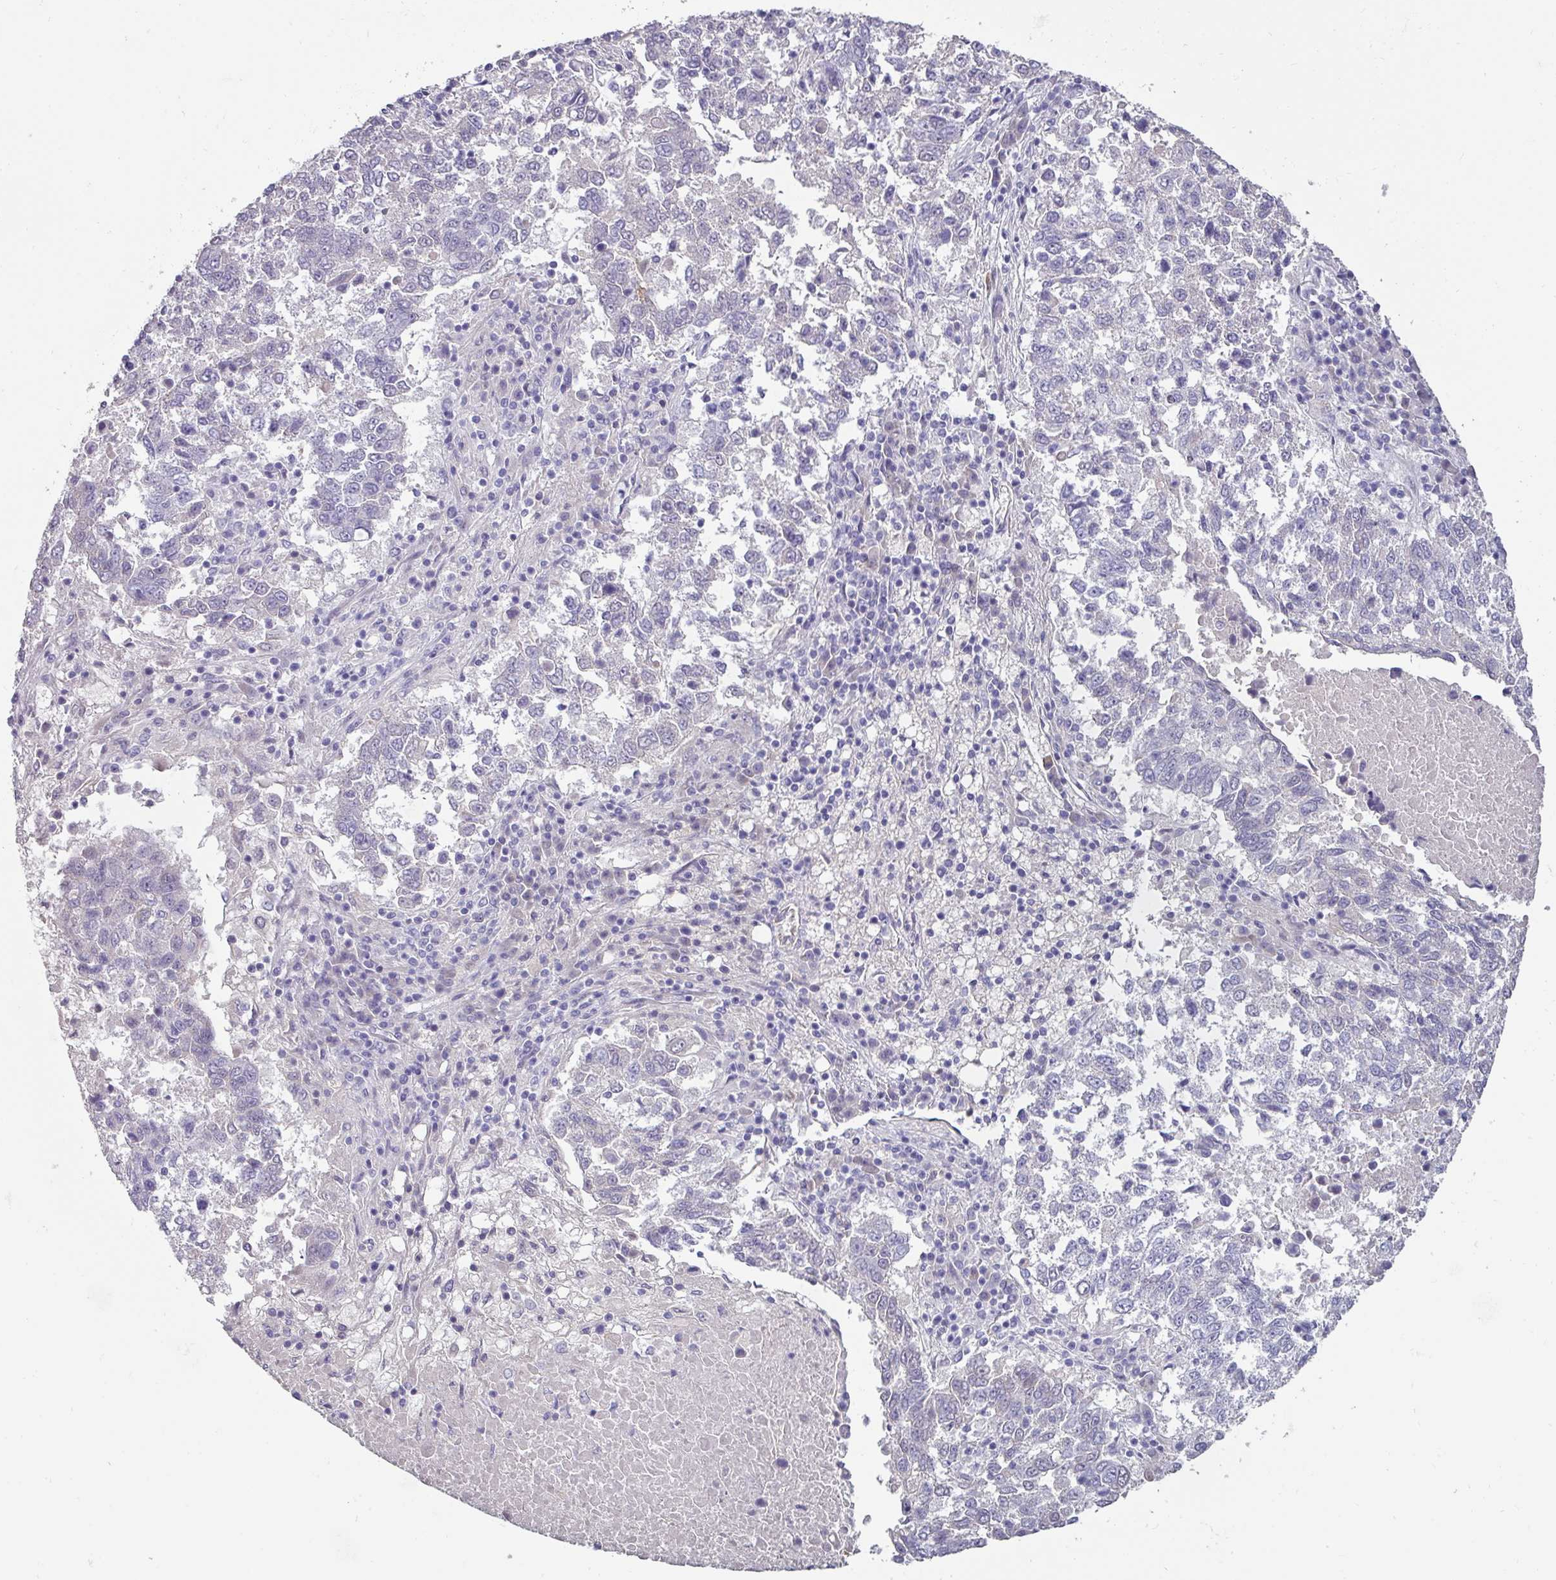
{"staining": {"intensity": "negative", "quantity": "none", "location": "none"}, "tissue": "lung cancer", "cell_type": "Tumor cells", "image_type": "cancer", "snomed": [{"axis": "morphology", "description": "Squamous cell carcinoma, NOS"}, {"axis": "topography", "description": "Lung"}], "caption": "The immunohistochemistry image has no significant positivity in tumor cells of lung cancer (squamous cell carcinoma) tissue. Brightfield microscopy of immunohistochemistry stained with DAB (brown) and hematoxylin (blue), captured at high magnification.", "gene": "EYA3", "patient": {"sex": "male", "age": 73}}